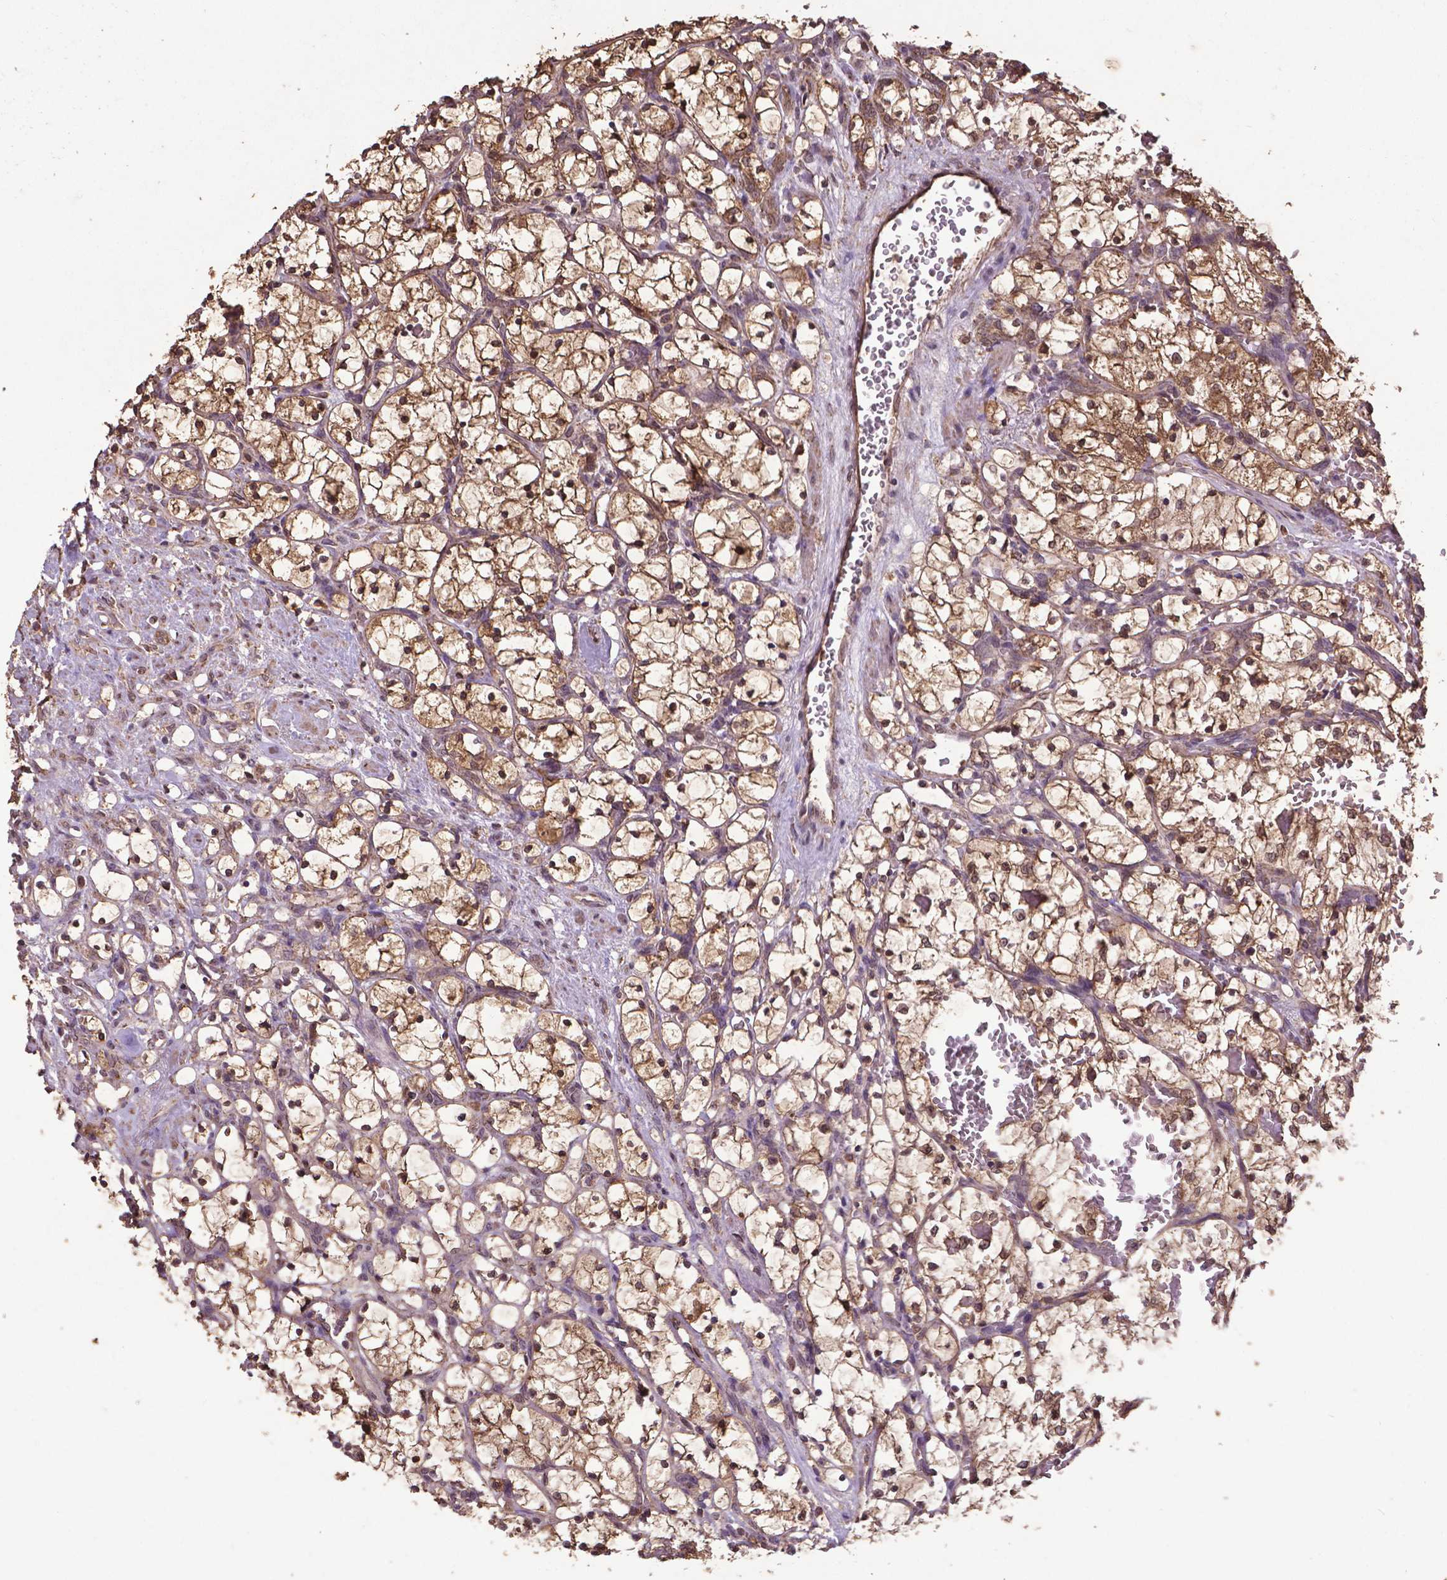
{"staining": {"intensity": "moderate", "quantity": ">75%", "location": "cytoplasmic/membranous,nuclear"}, "tissue": "renal cancer", "cell_type": "Tumor cells", "image_type": "cancer", "snomed": [{"axis": "morphology", "description": "Adenocarcinoma, NOS"}, {"axis": "topography", "description": "Kidney"}], "caption": "This image exhibits renal cancer stained with IHC to label a protein in brown. The cytoplasmic/membranous and nuclear of tumor cells show moderate positivity for the protein. Nuclei are counter-stained blue.", "gene": "DCAF1", "patient": {"sex": "female", "age": 69}}